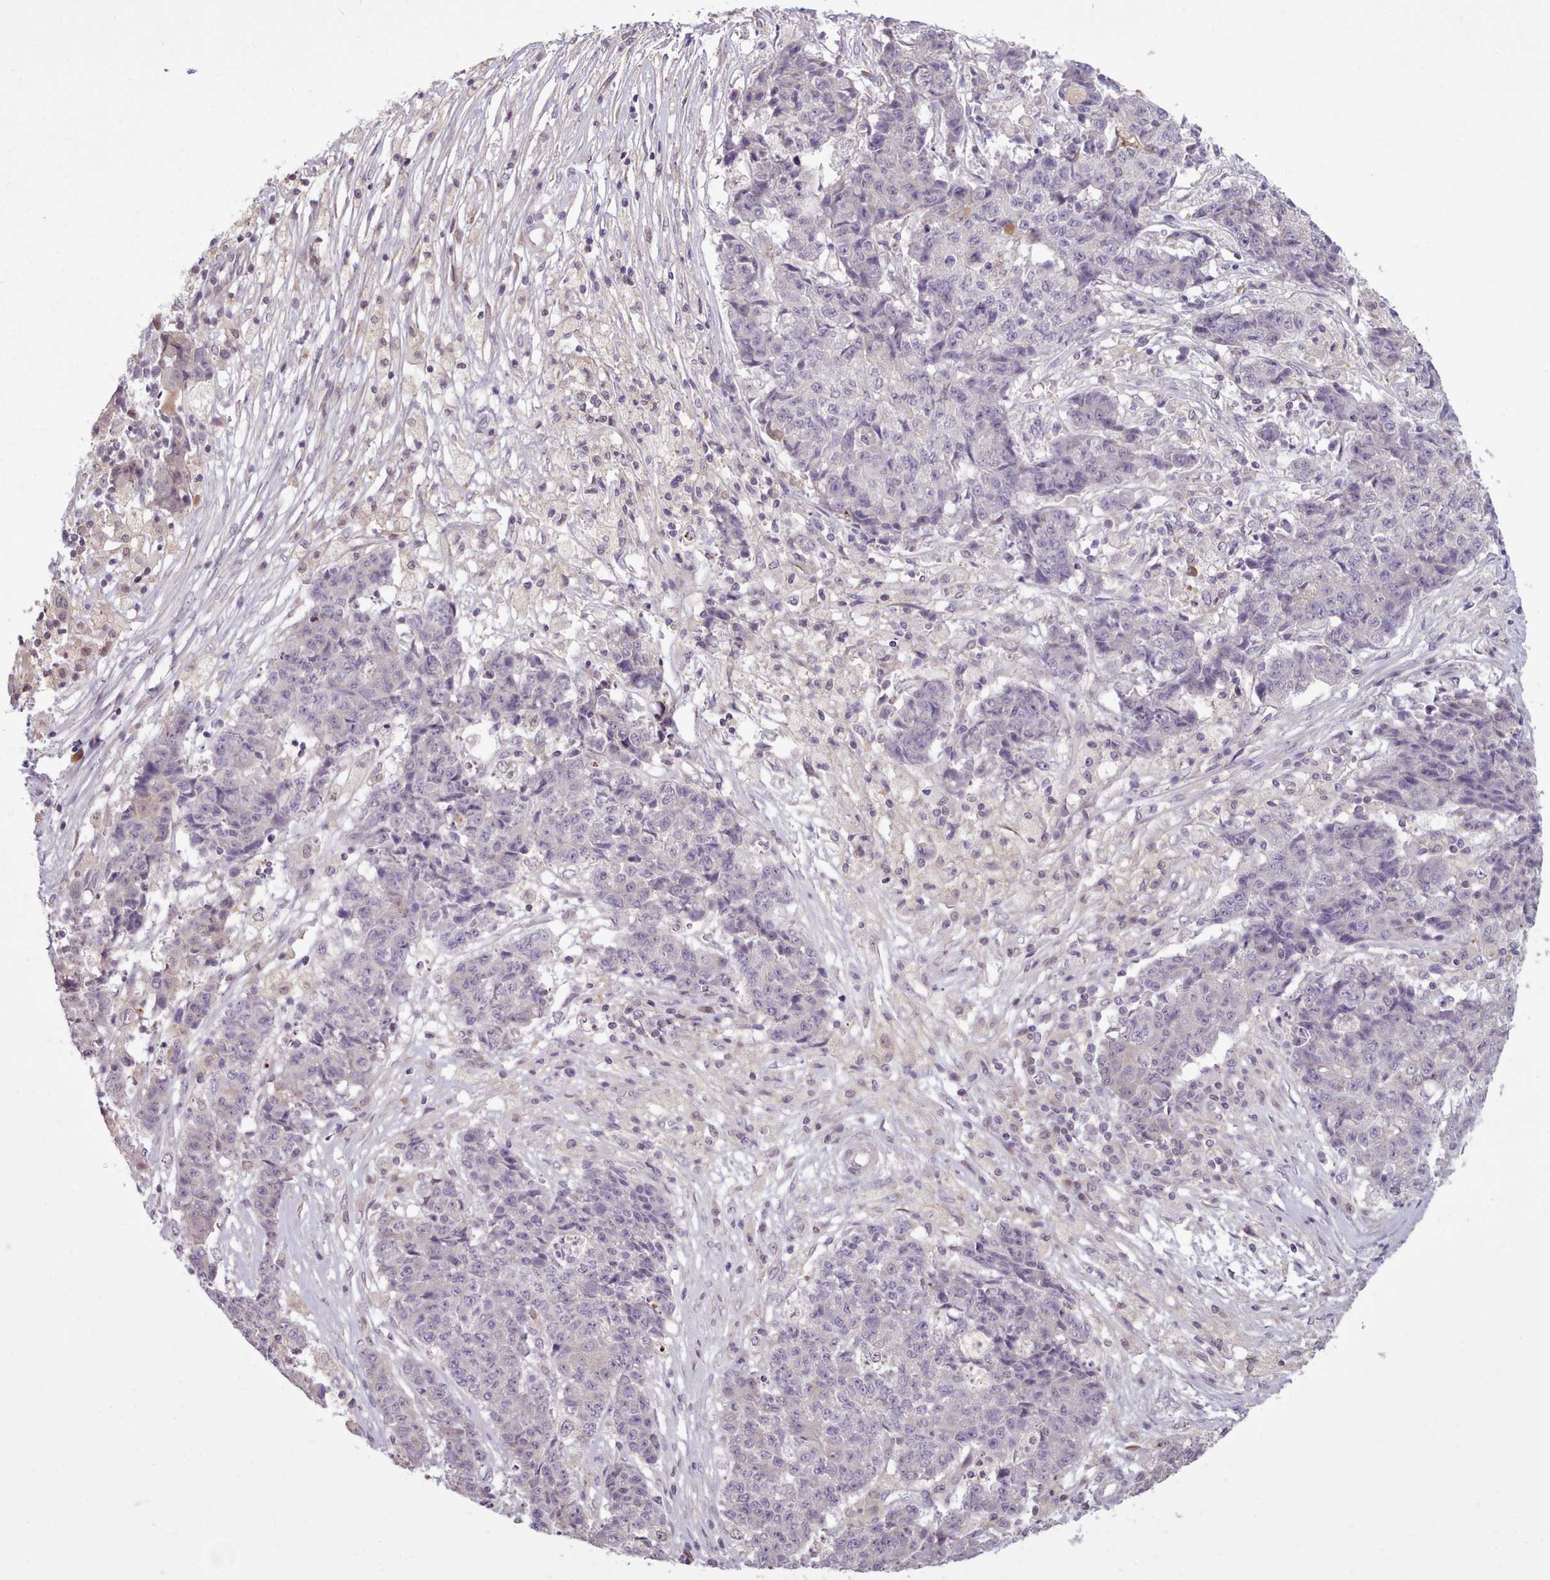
{"staining": {"intensity": "negative", "quantity": "none", "location": "none"}, "tissue": "ovarian cancer", "cell_type": "Tumor cells", "image_type": "cancer", "snomed": [{"axis": "morphology", "description": "Carcinoma, endometroid"}, {"axis": "topography", "description": "Ovary"}], "caption": "A histopathology image of human ovarian endometroid carcinoma is negative for staining in tumor cells.", "gene": "NMRK1", "patient": {"sex": "female", "age": 42}}